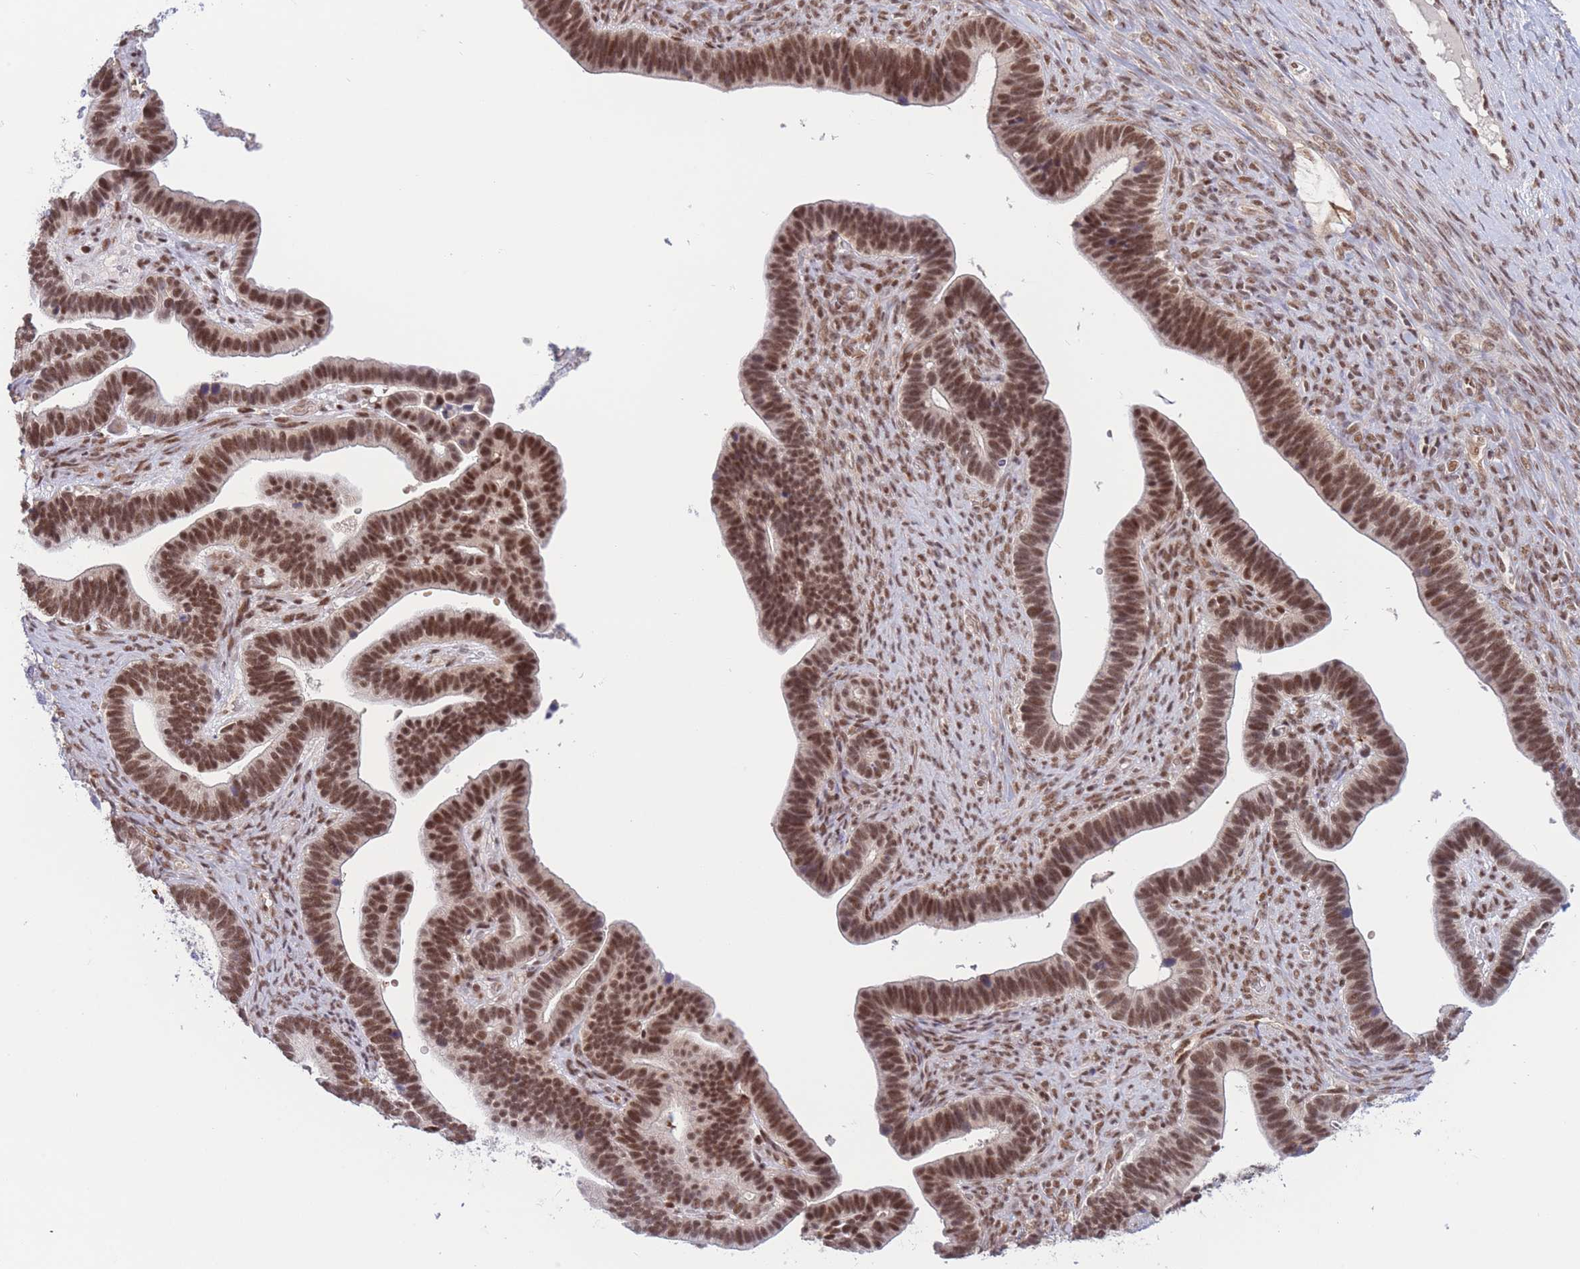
{"staining": {"intensity": "strong", "quantity": ">75%", "location": "nuclear"}, "tissue": "ovarian cancer", "cell_type": "Tumor cells", "image_type": "cancer", "snomed": [{"axis": "morphology", "description": "Cystadenocarcinoma, serous, NOS"}, {"axis": "topography", "description": "Ovary"}], "caption": "IHC histopathology image of neoplastic tissue: human ovarian cancer stained using IHC reveals high levels of strong protein expression localized specifically in the nuclear of tumor cells, appearing as a nuclear brown color.", "gene": "SMAD9", "patient": {"sex": "female", "age": 56}}